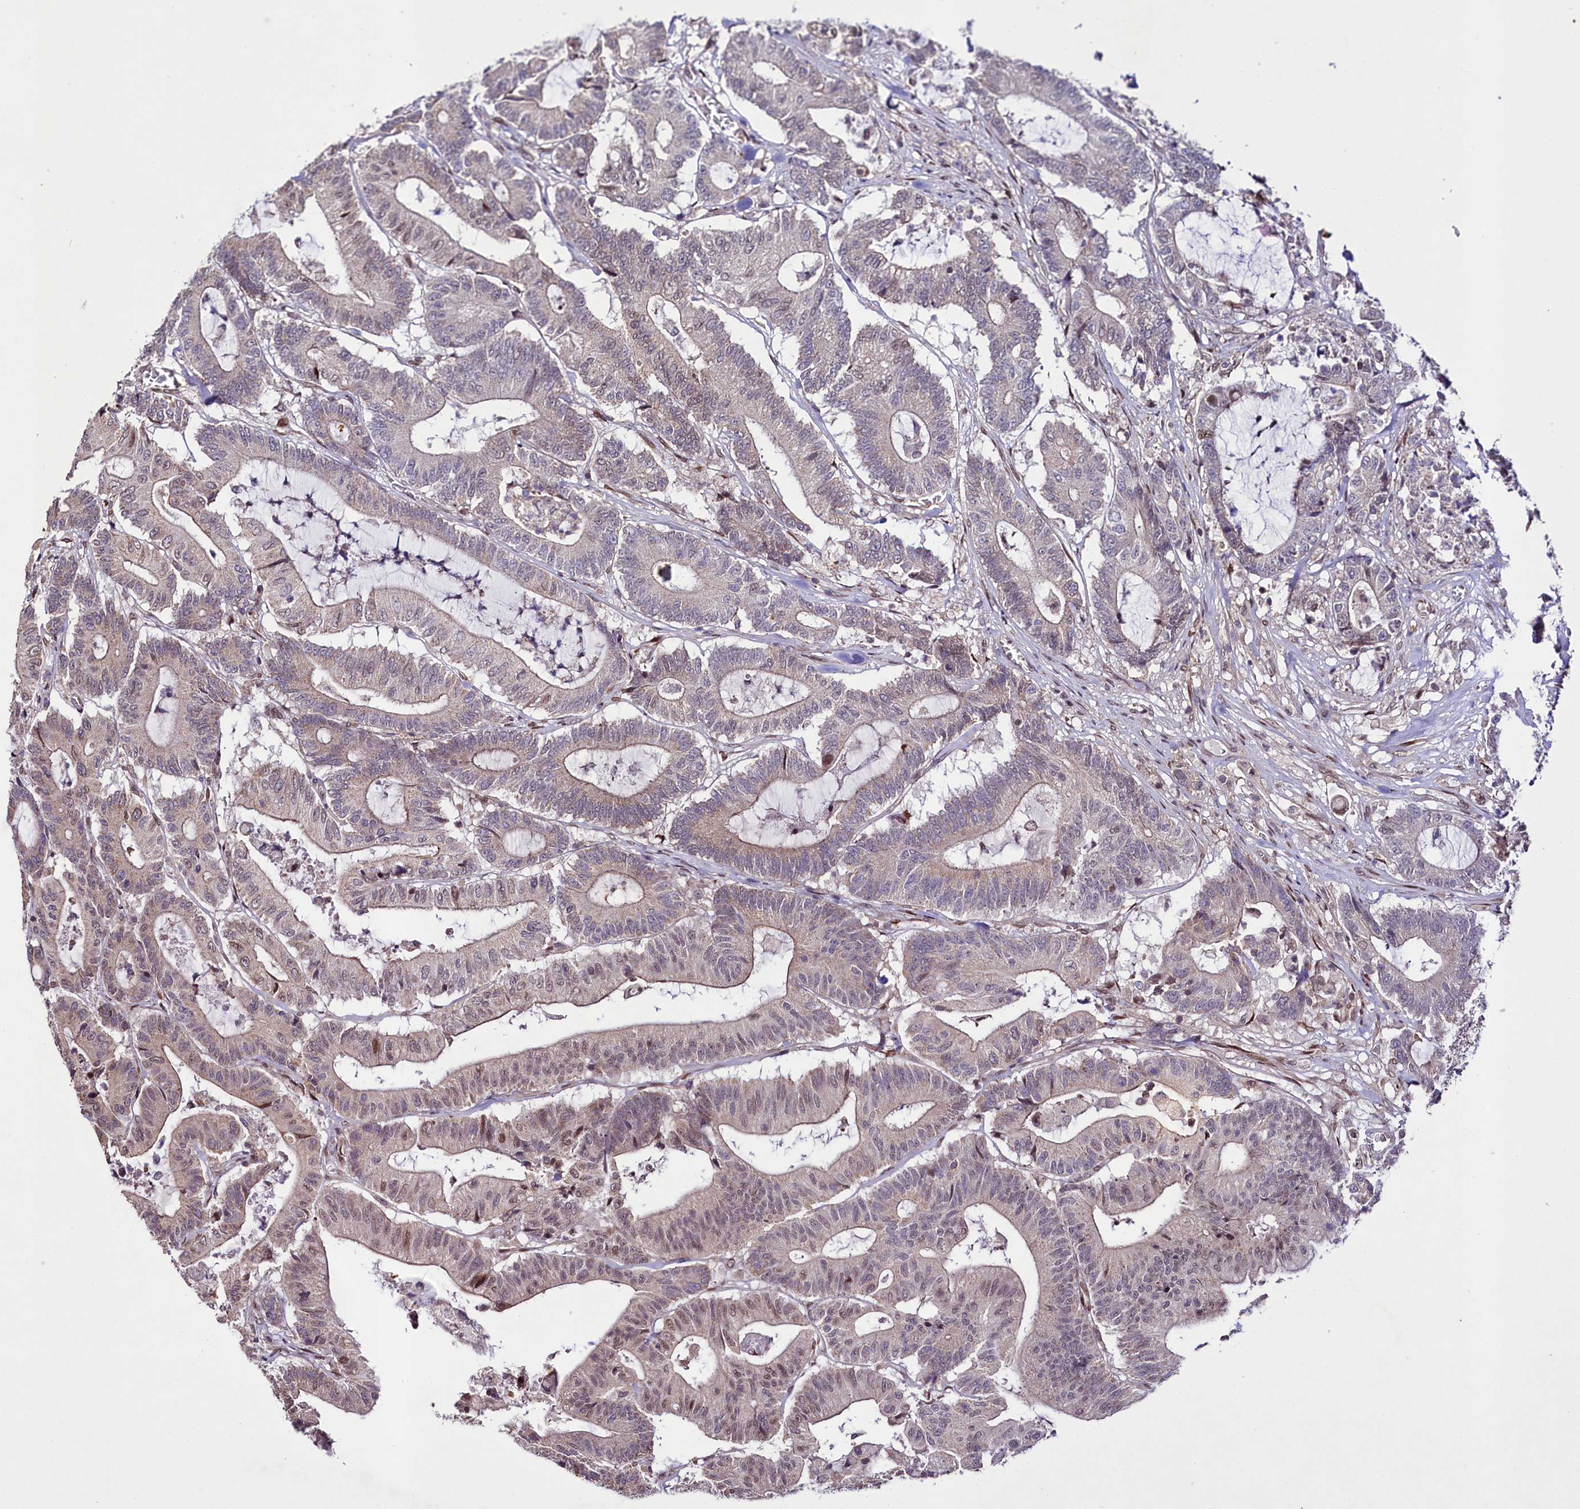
{"staining": {"intensity": "moderate", "quantity": "<25%", "location": "nuclear"}, "tissue": "colorectal cancer", "cell_type": "Tumor cells", "image_type": "cancer", "snomed": [{"axis": "morphology", "description": "Adenocarcinoma, NOS"}, {"axis": "topography", "description": "Colon"}], "caption": "About <25% of tumor cells in human colorectal cancer (adenocarcinoma) demonstrate moderate nuclear protein staining as visualized by brown immunohistochemical staining.", "gene": "ZNF226", "patient": {"sex": "female", "age": 84}}